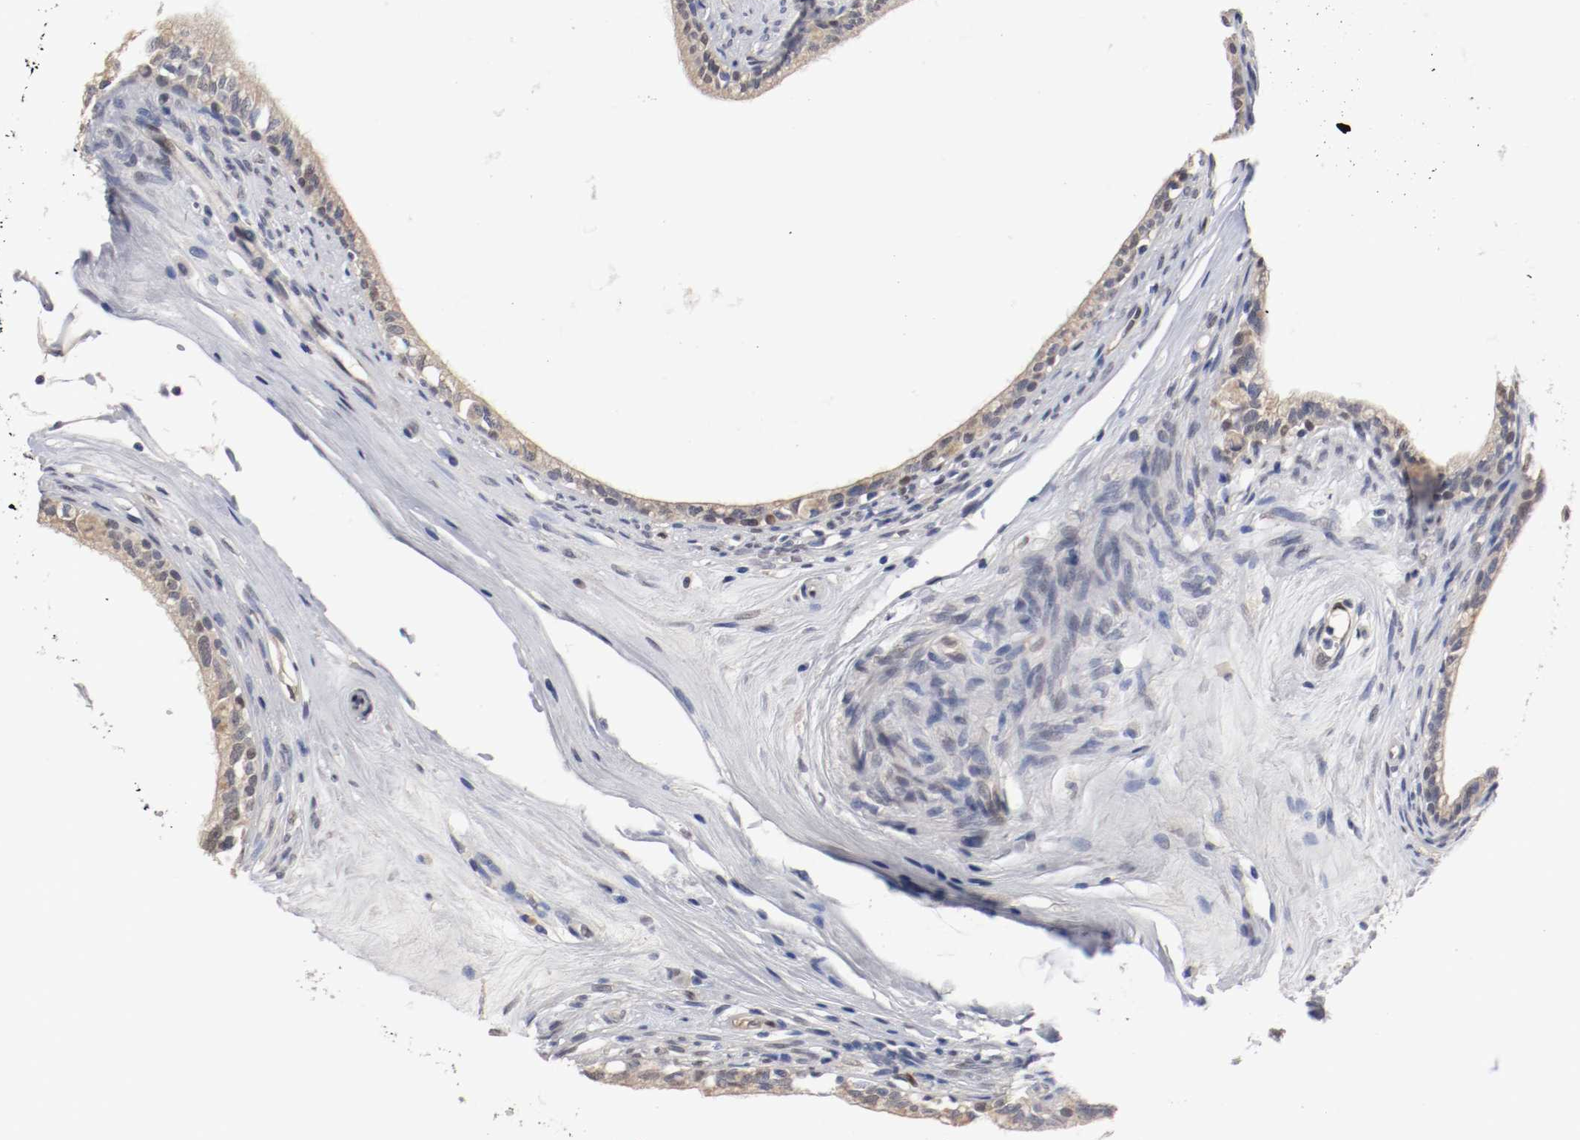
{"staining": {"intensity": "moderate", "quantity": "25%-75%", "location": "cytoplasmic/membranous"}, "tissue": "epididymis", "cell_type": "Glandular cells", "image_type": "normal", "snomed": [{"axis": "morphology", "description": "Normal tissue, NOS"}, {"axis": "morphology", "description": "Inflammation, NOS"}, {"axis": "topography", "description": "Epididymis"}], "caption": "Immunohistochemistry (IHC) of unremarkable epididymis exhibits medium levels of moderate cytoplasmic/membranous expression in about 25%-75% of glandular cells.", "gene": "FOSL2", "patient": {"sex": "male", "age": 84}}